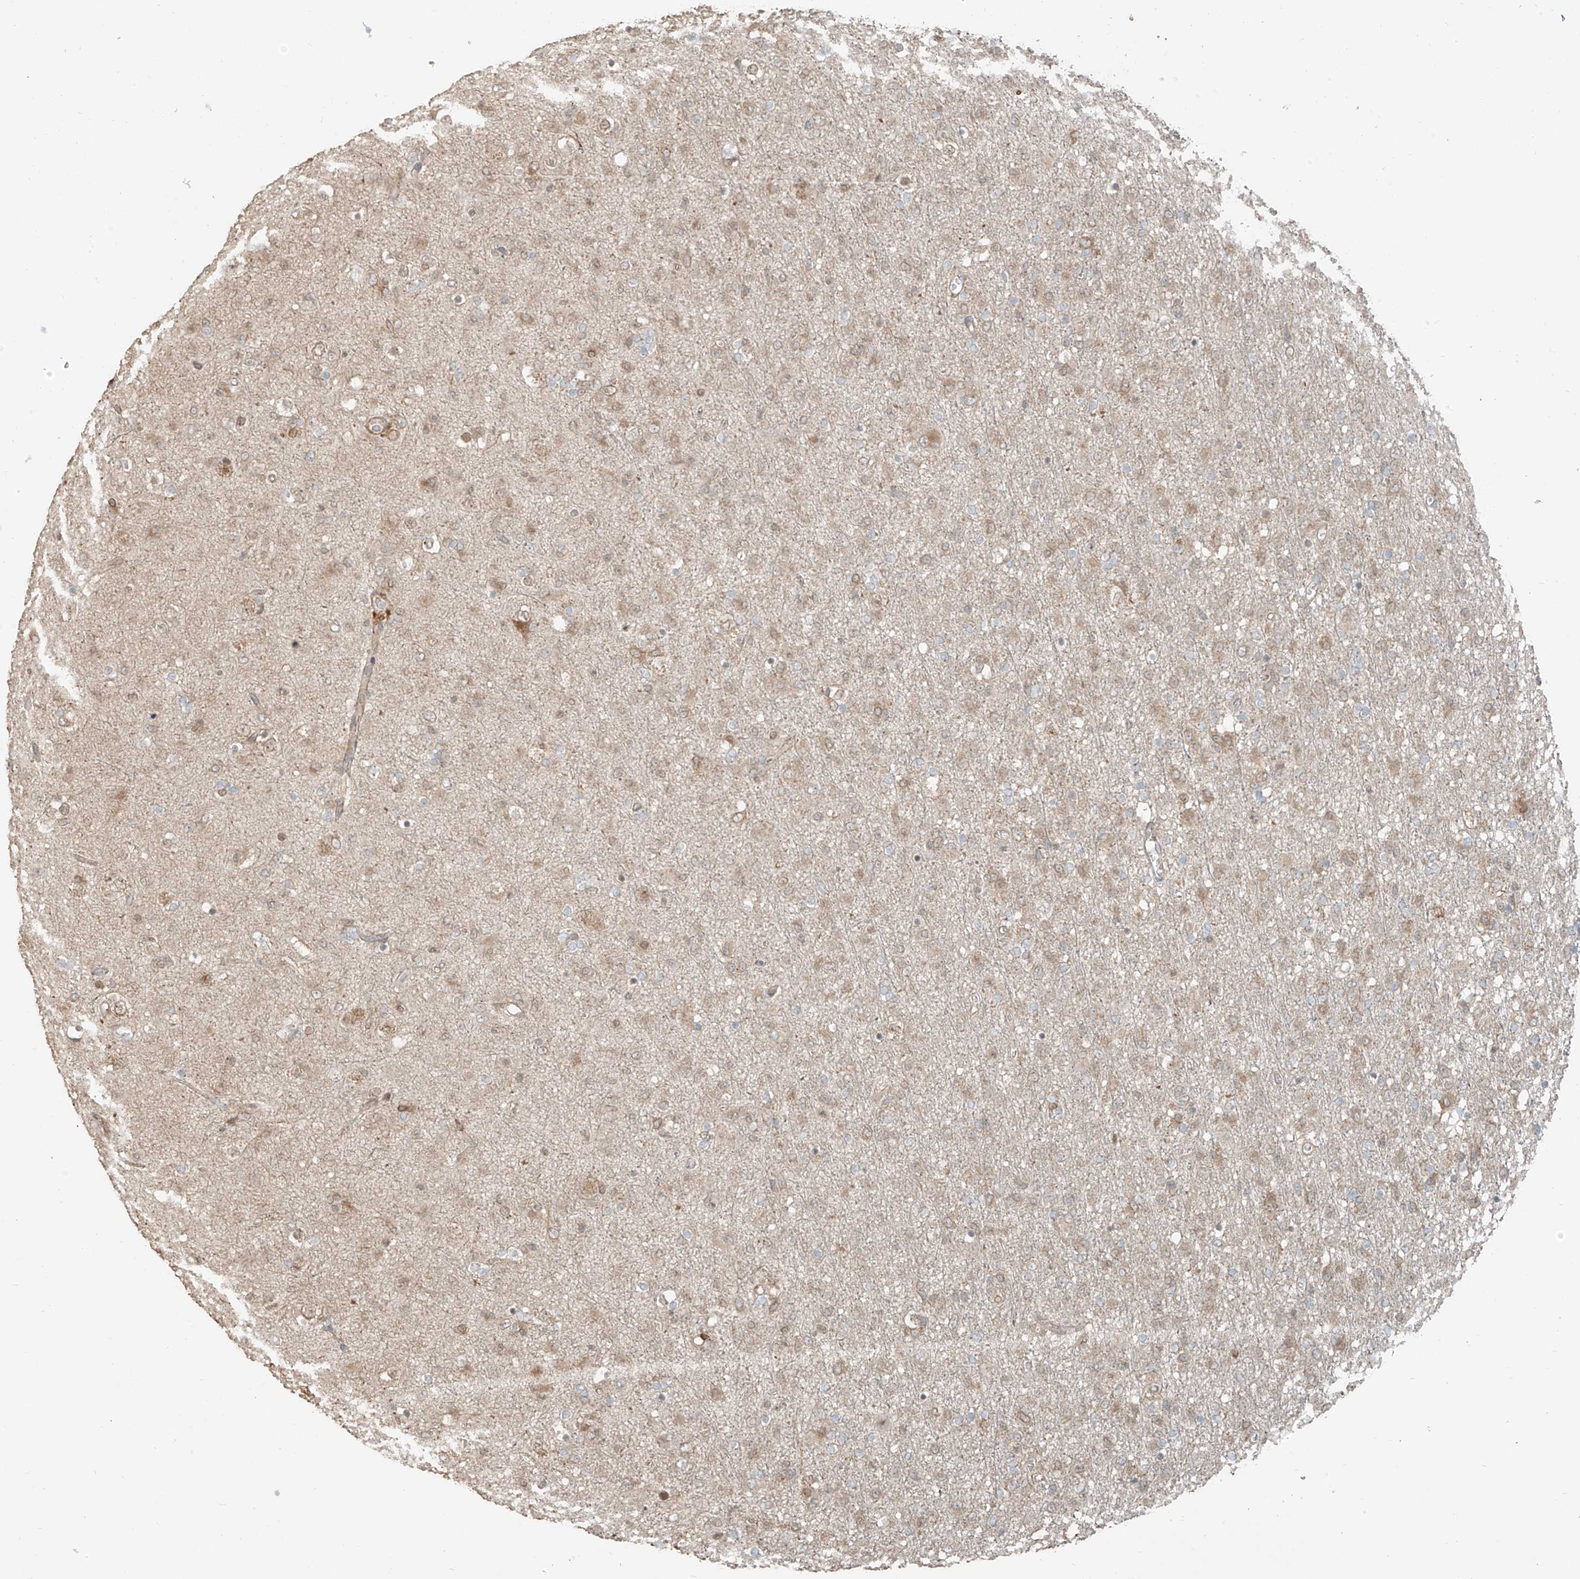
{"staining": {"intensity": "weak", "quantity": "25%-75%", "location": "cytoplasmic/membranous"}, "tissue": "glioma", "cell_type": "Tumor cells", "image_type": "cancer", "snomed": [{"axis": "morphology", "description": "Glioma, malignant, Low grade"}, {"axis": "topography", "description": "Brain"}], "caption": "Protein staining exhibits weak cytoplasmic/membranous expression in approximately 25%-75% of tumor cells in low-grade glioma (malignant).", "gene": "ANKZF1", "patient": {"sex": "male", "age": 65}}